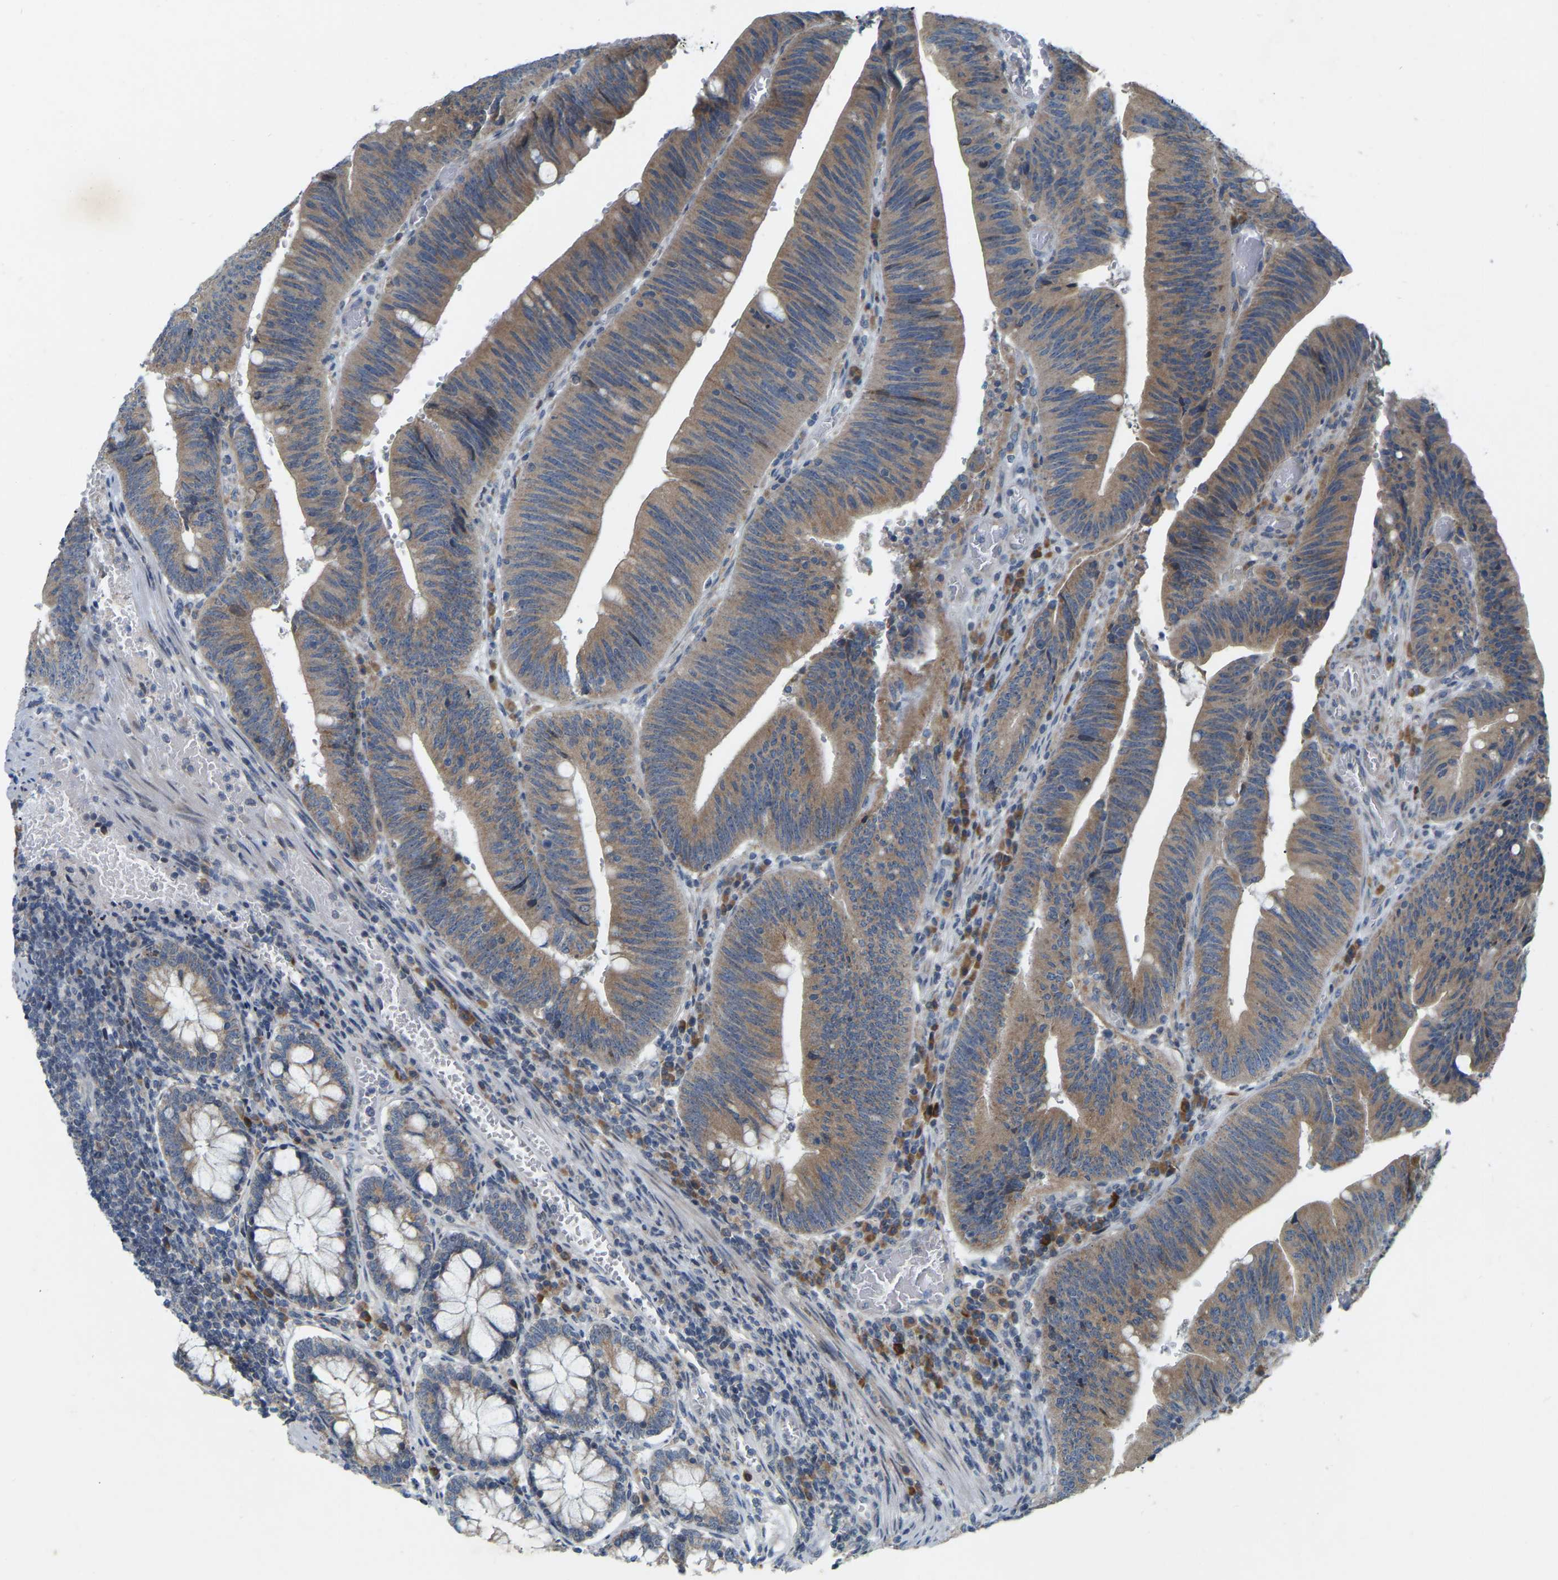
{"staining": {"intensity": "moderate", "quantity": ">75%", "location": "cytoplasmic/membranous"}, "tissue": "colorectal cancer", "cell_type": "Tumor cells", "image_type": "cancer", "snomed": [{"axis": "morphology", "description": "Normal tissue, NOS"}, {"axis": "morphology", "description": "Adenocarcinoma, NOS"}, {"axis": "topography", "description": "Rectum"}], "caption": "High-magnification brightfield microscopy of colorectal cancer stained with DAB (3,3'-diaminobenzidine) (brown) and counterstained with hematoxylin (blue). tumor cells exhibit moderate cytoplasmic/membranous expression is seen in about>75% of cells.", "gene": "PARL", "patient": {"sex": "female", "age": 66}}